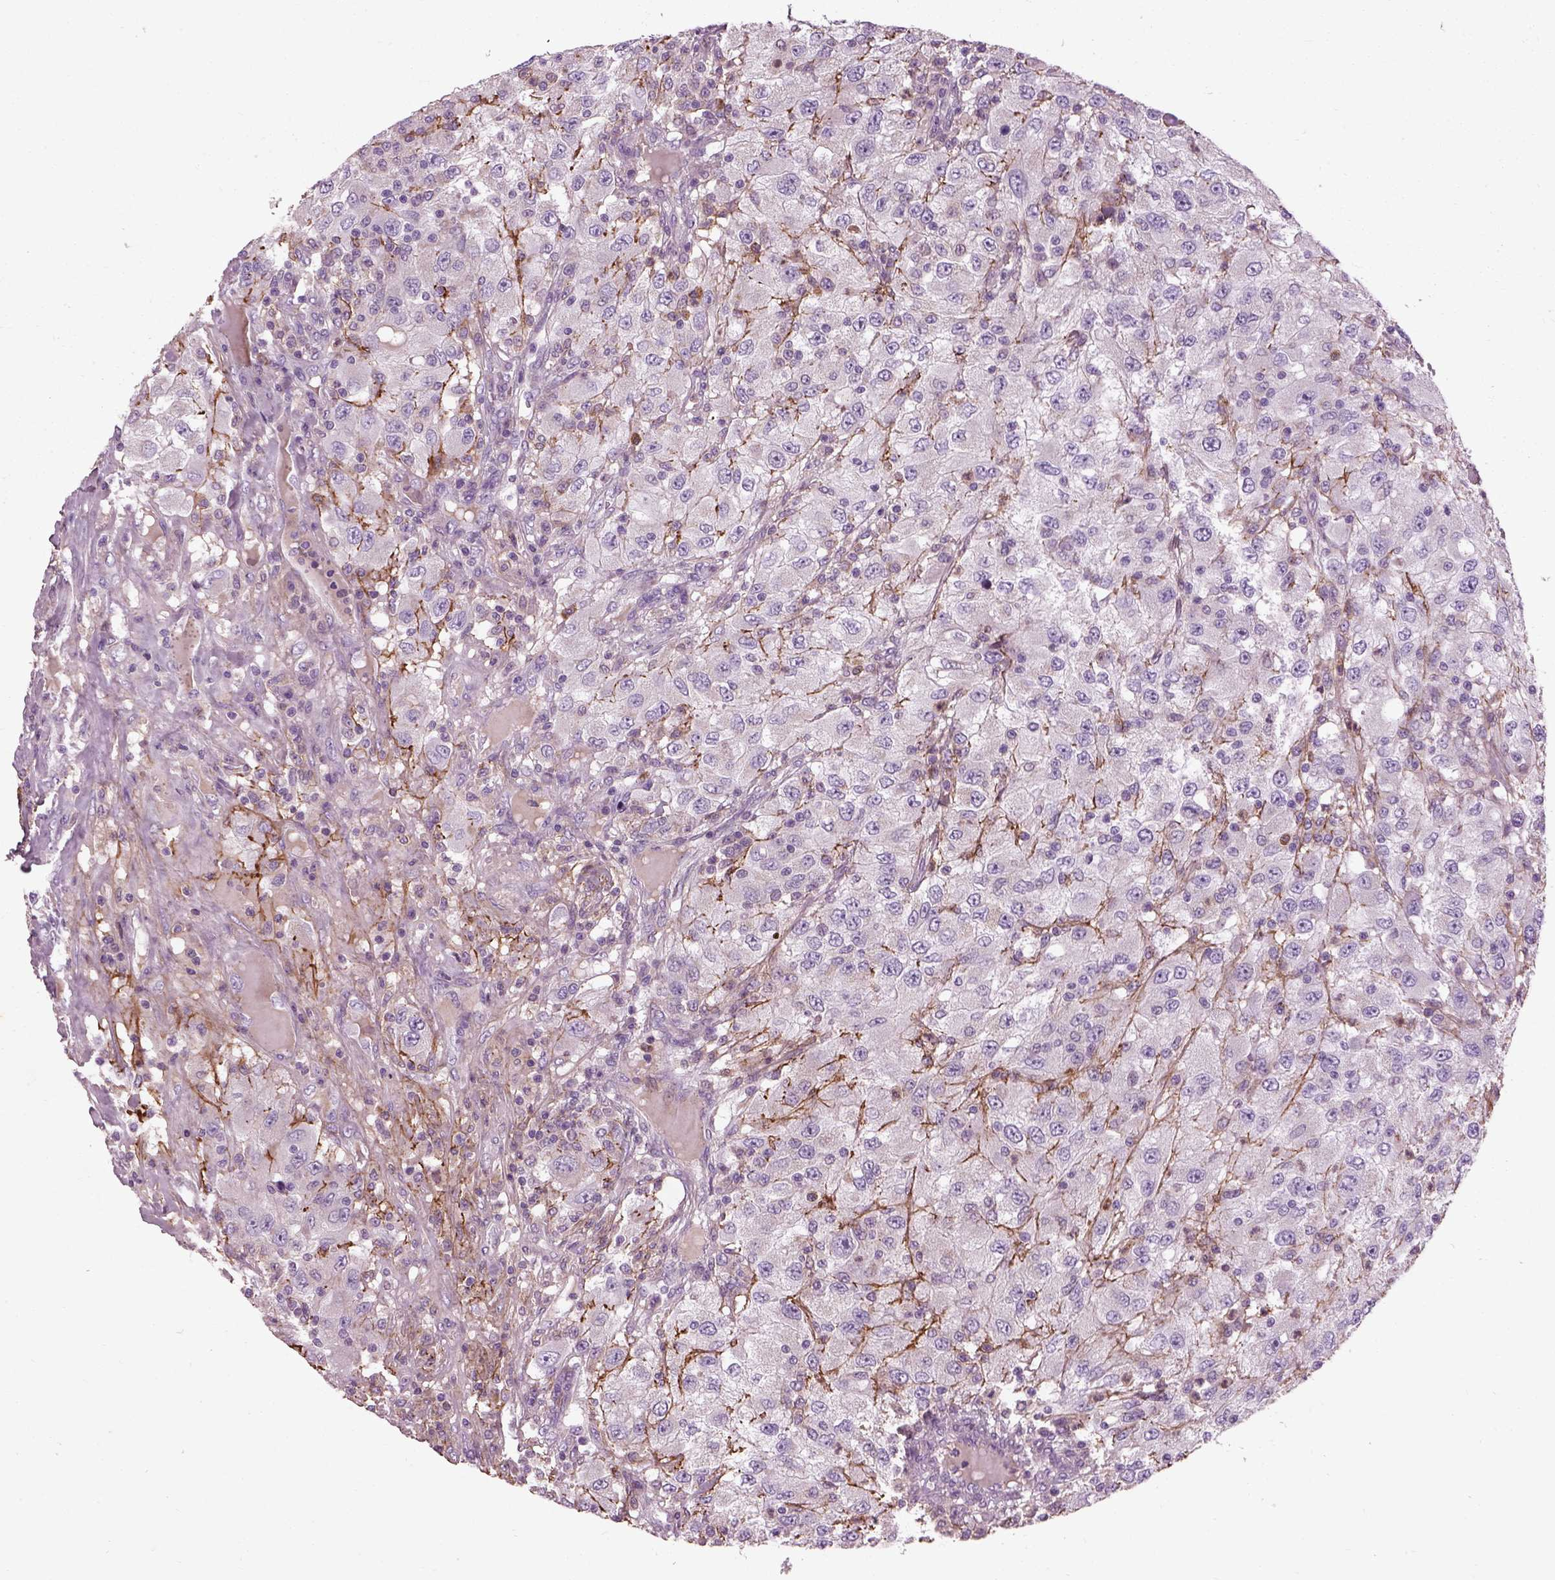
{"staining": {"intensity": "negative", "quantity": "none", "location": "none"}, "tissue": "renal cancer", "cell_type": "Tumor cells", "image_type": "cancer", "snomed": [{"axis": "morphology", "description": "Adenocarcinoma, NOS"}, {"axis": "topography", "description": "Kidney"}], "caption": "Renal cancer (adenocarcinoma) stained for a protein using immunohistochemistry exhibits no staining tumor cells.", "gene": "EMILIN2", "patient": {"sex": "female", "age": 67}}